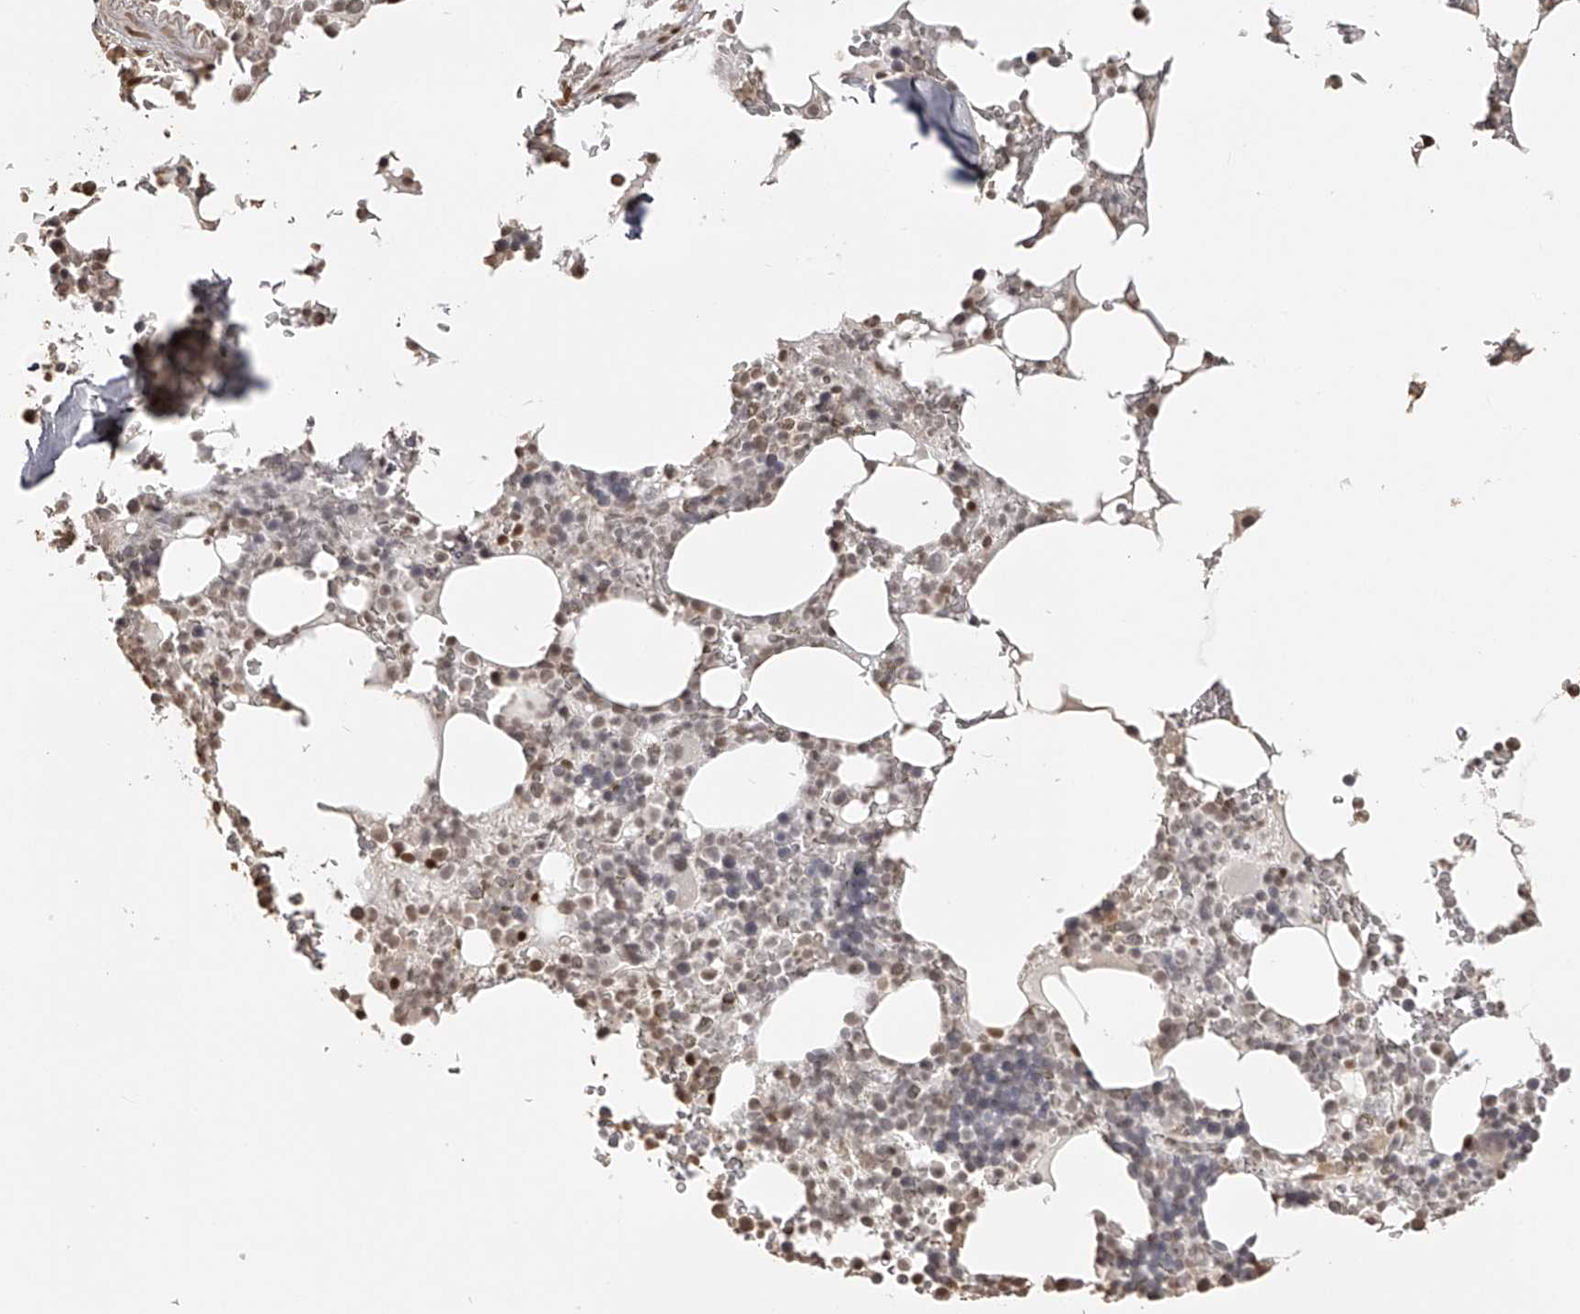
{"staining": {"intensity": "moderate", "quantity": "<25%", "location": "cytoplasmic/membranous,nuclear"}, "tissue": "bone marrow", "cell_type": "Hematopoietic cells", "image_type": "normal", "snomed": [{"axis": "morphology", "description": "Normal tissue, NOS"}, {"axis": "topography", "description": "Bone marrow"}], "caption": "A brown stain labels moderate cytoplasmic/membranous,nuclear positivity of a protein in hematopoietic cells of normal human bone marrow. (Brightfield microscopy of DAB IHC at high magnification).", "gene": "ZNF503", "patient": {"sex": "male", "age": 58}}